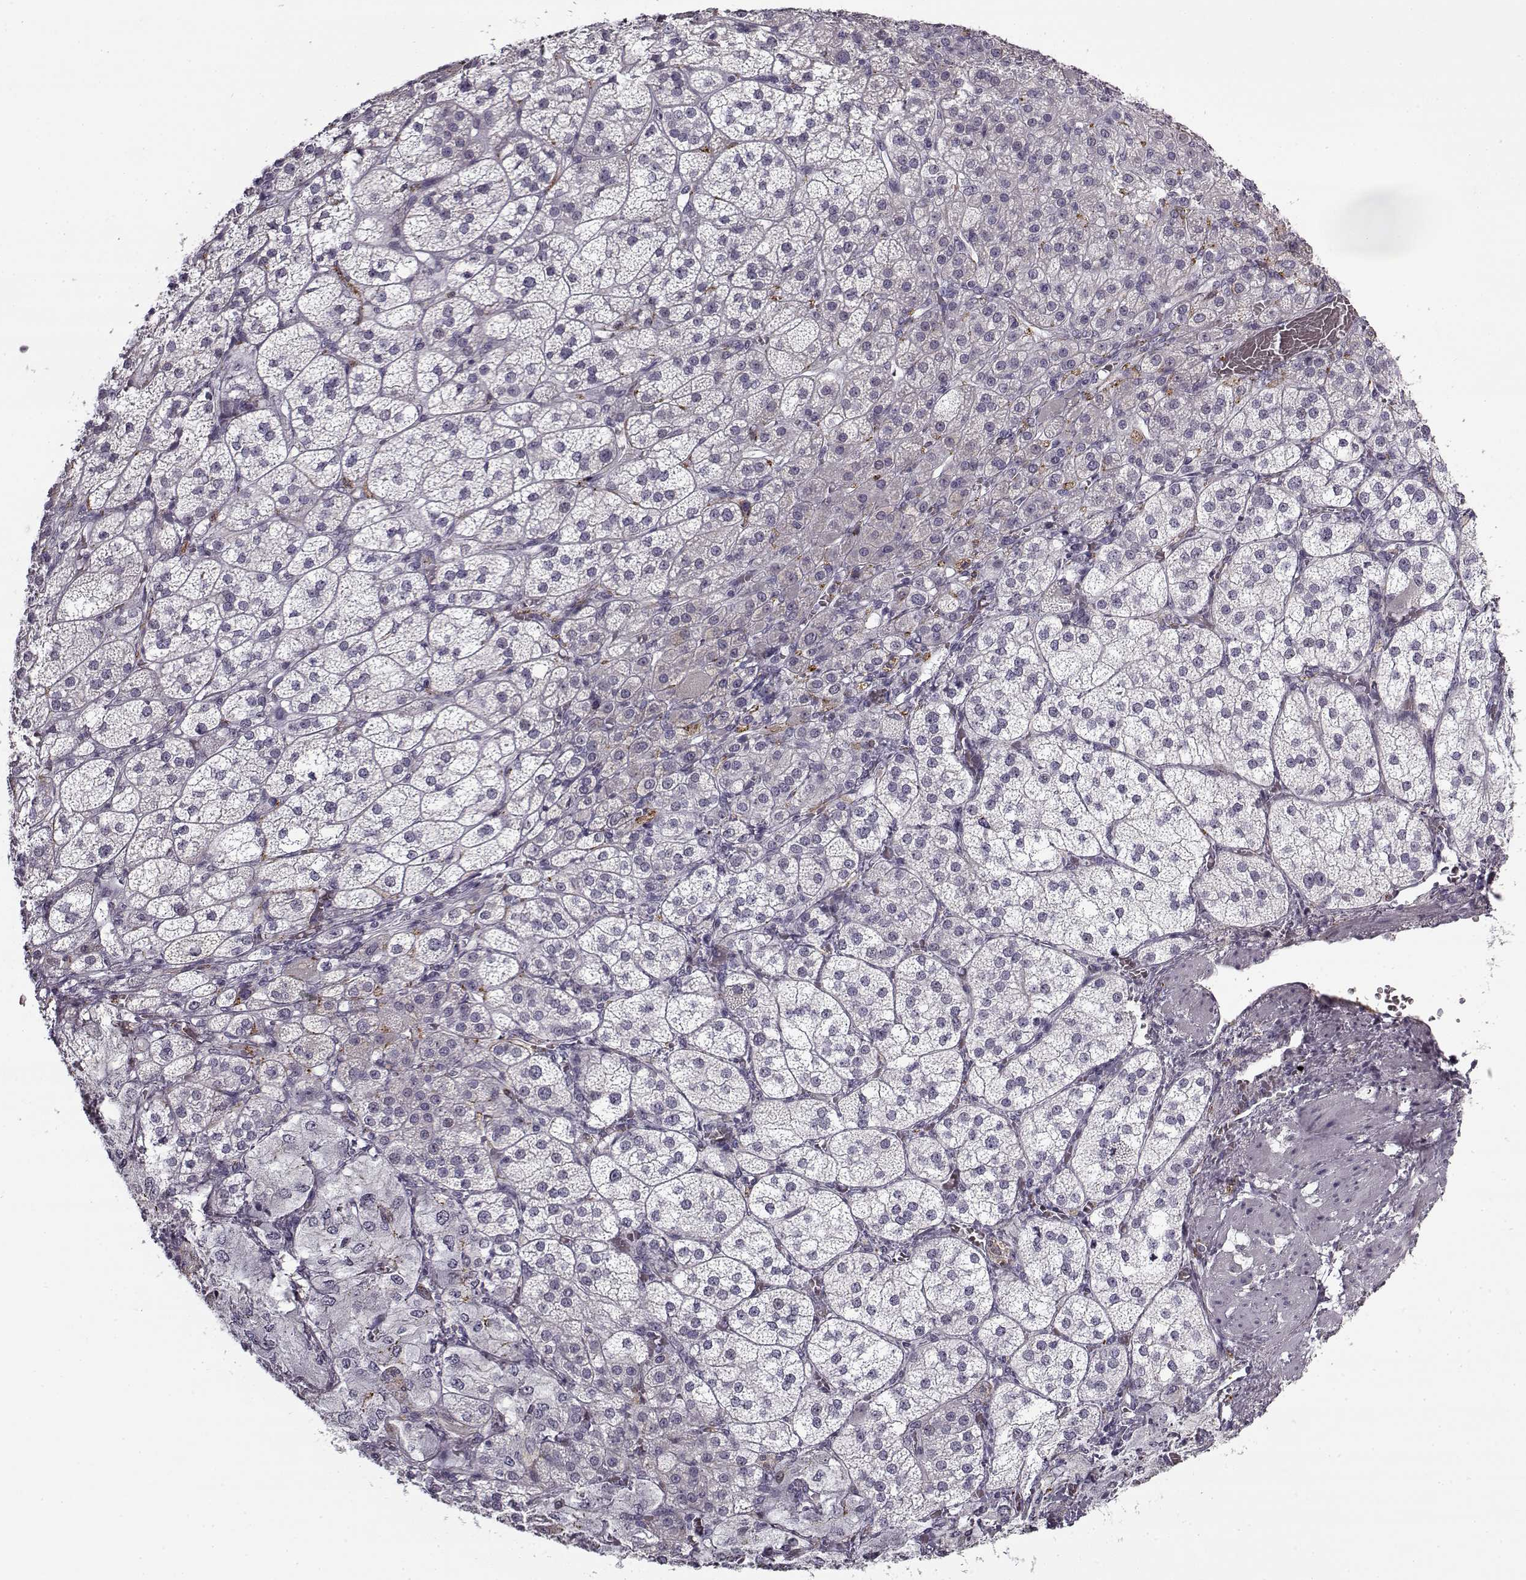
{"staining": {"intensity": "negative", "quantity": "none", "location": "none"}, "tissue": "adrenal gland", "cell_type": "Glandular cells", "image_type": "normal", "snomed": [{"axis": "morphology", "description": "Normal tissue, NOS"}, {"axis": "topography", "description": "Adrenal gland"}], "caption": "Immunohistochemistry (IHC) of unremarkable adrenal gland demonstrates no staining in glandular cells.", "gene": "SNCA", "patient": {"sex": "female", "age": 60}}